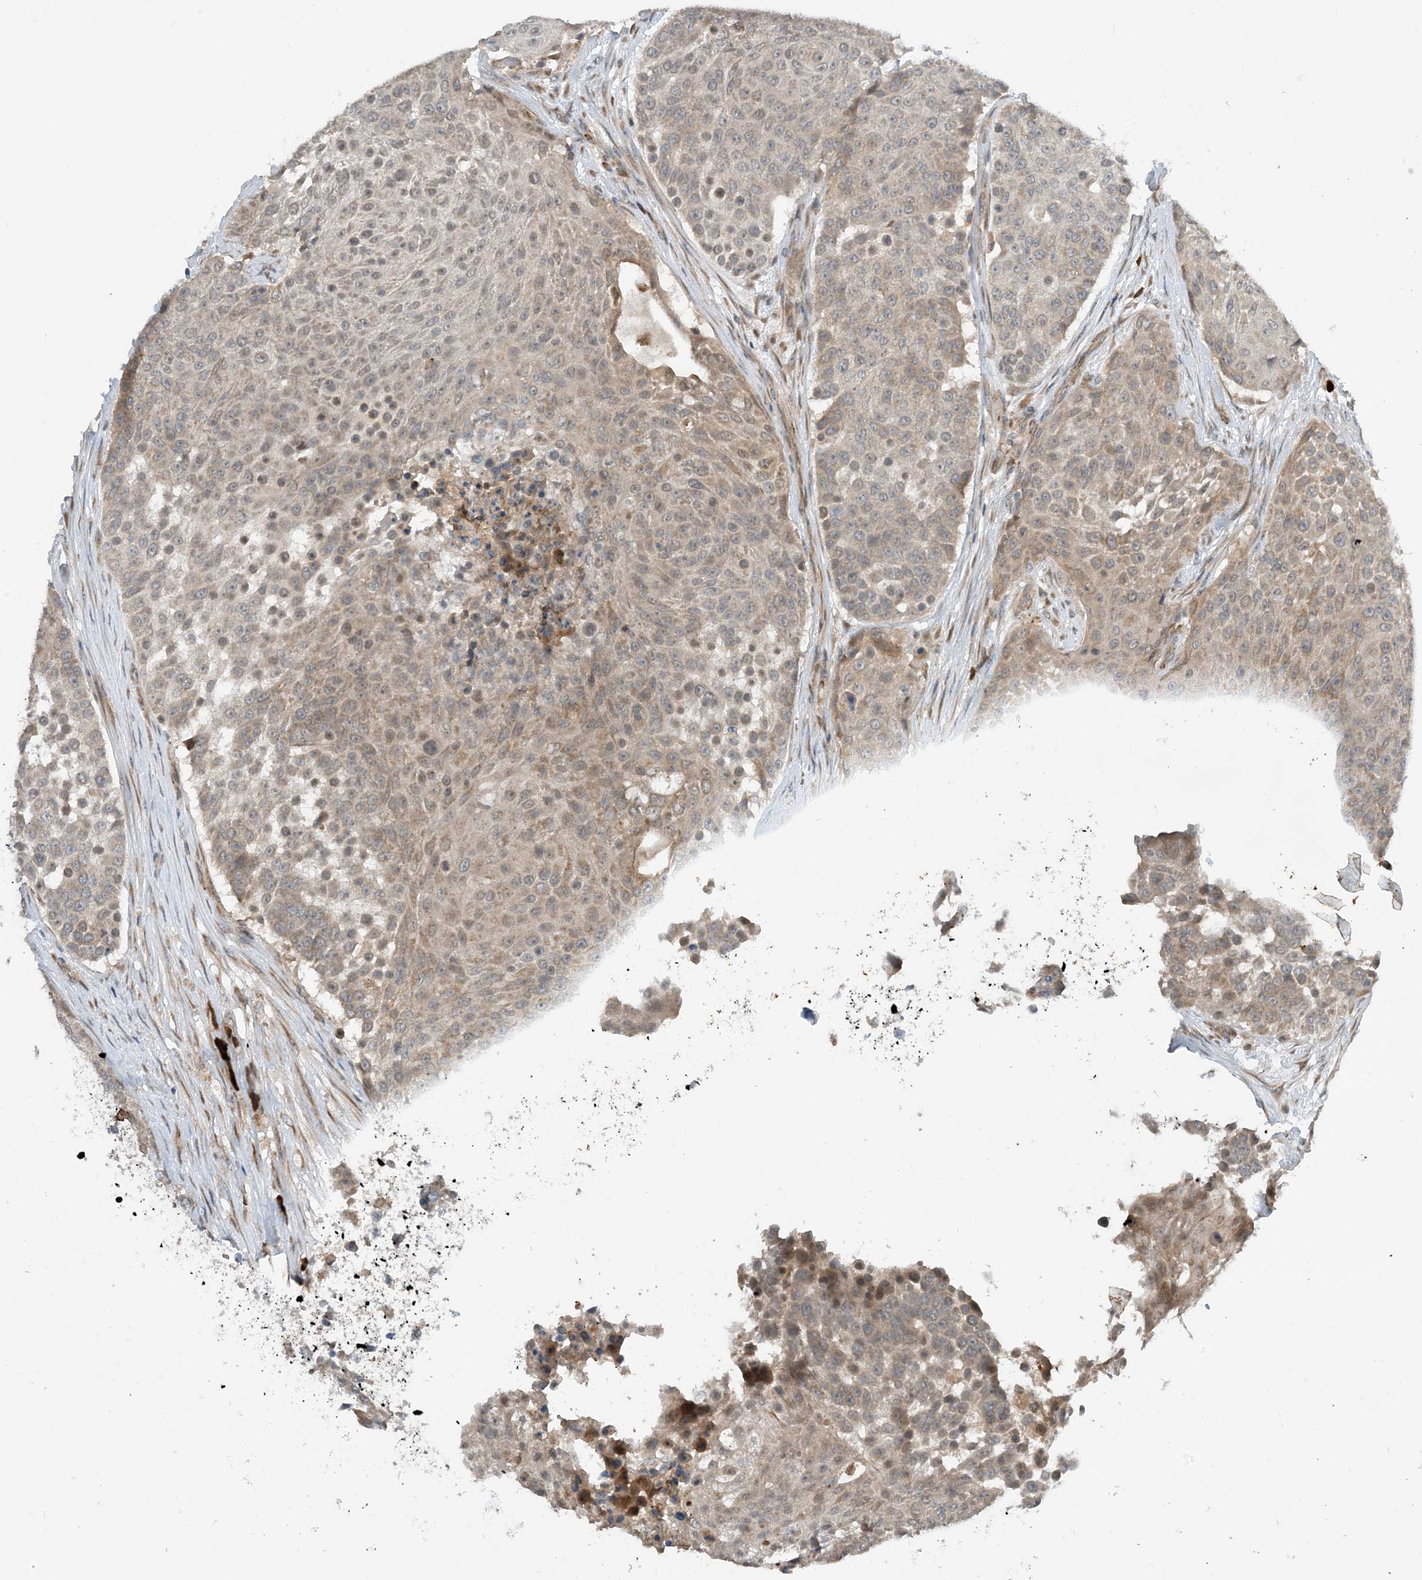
{"staining": {"intensity": "weak", "quantity": ">75%", "location": "cytoplasmic/membranous,nuclear"}, "tissue": "urothelial cancer", "cell_type": "Tumor cells", "image_type": "cancer", "snomed": [{"axis": "morphology", "description": "Urothelial carcinoma, High grade"}, {"axis": "topography", "description": "Urinary bladder"}], "caption": "Human urothelial cancer stained for a protein (brown) demonstrates weak cytoplasmic/membranous and nuclear positive positivity in approximately >75% of tumor cells.", "gene": "PHOSPHO2", "patient": {"sex": "female", "age": 63}}